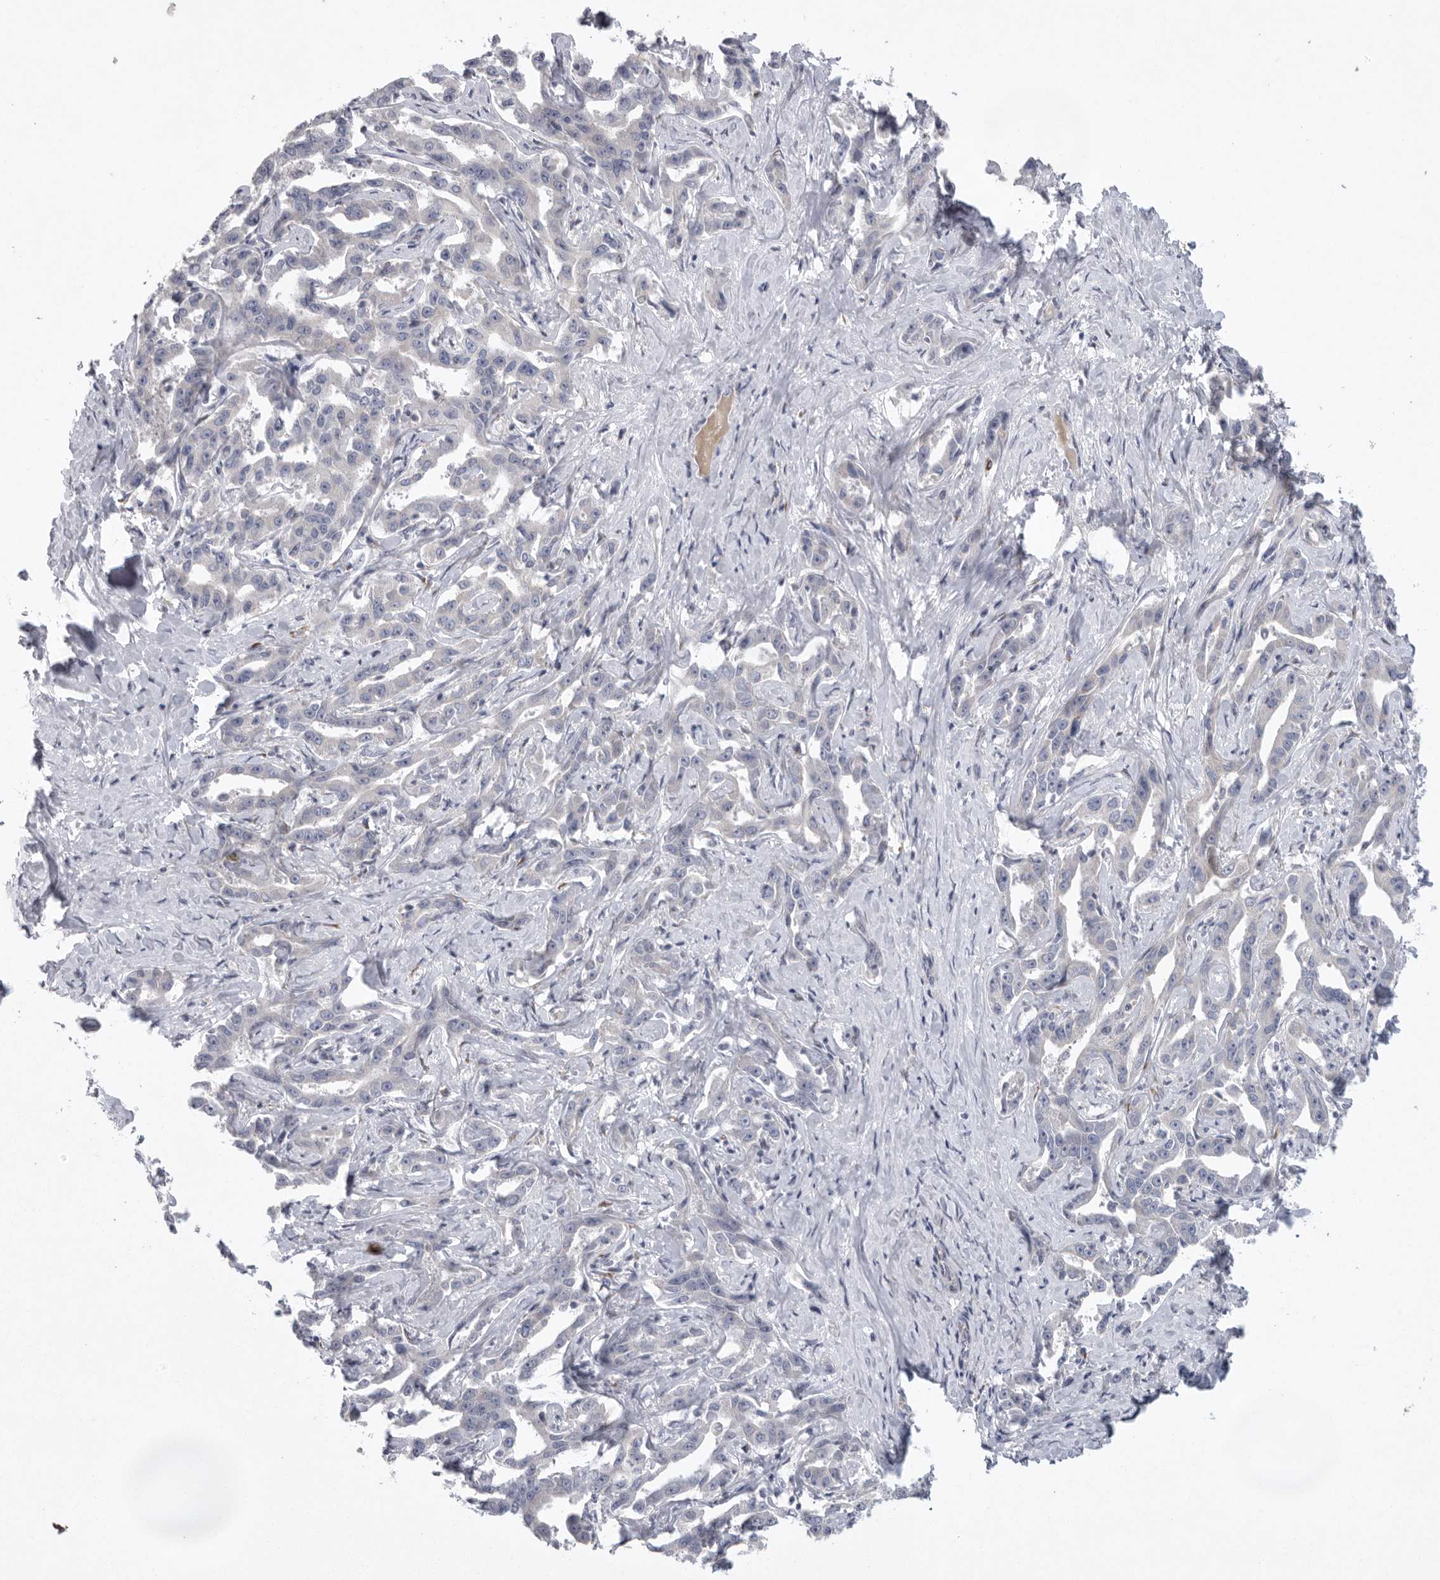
{"staining": {"intensity": "negative", "quantity": "none", "location": "none"}, "tissue": "liver cancer", "cell_type": "Tumor cells", "image_type": "cancer", "snomed": [{"axis": "morphology", "description": "Cholangiocarcinoma"}, {"axis": "topography", "description": "Liver"}], "caption": "IHC image of human liver cholangiocarcinoma stained for a protein (brown), which shows no expression in tumor cells. (DAB immunohistochemistry, high magnification).", "gene": "USP24", "patient": {"sex": "male", "age": 59}}